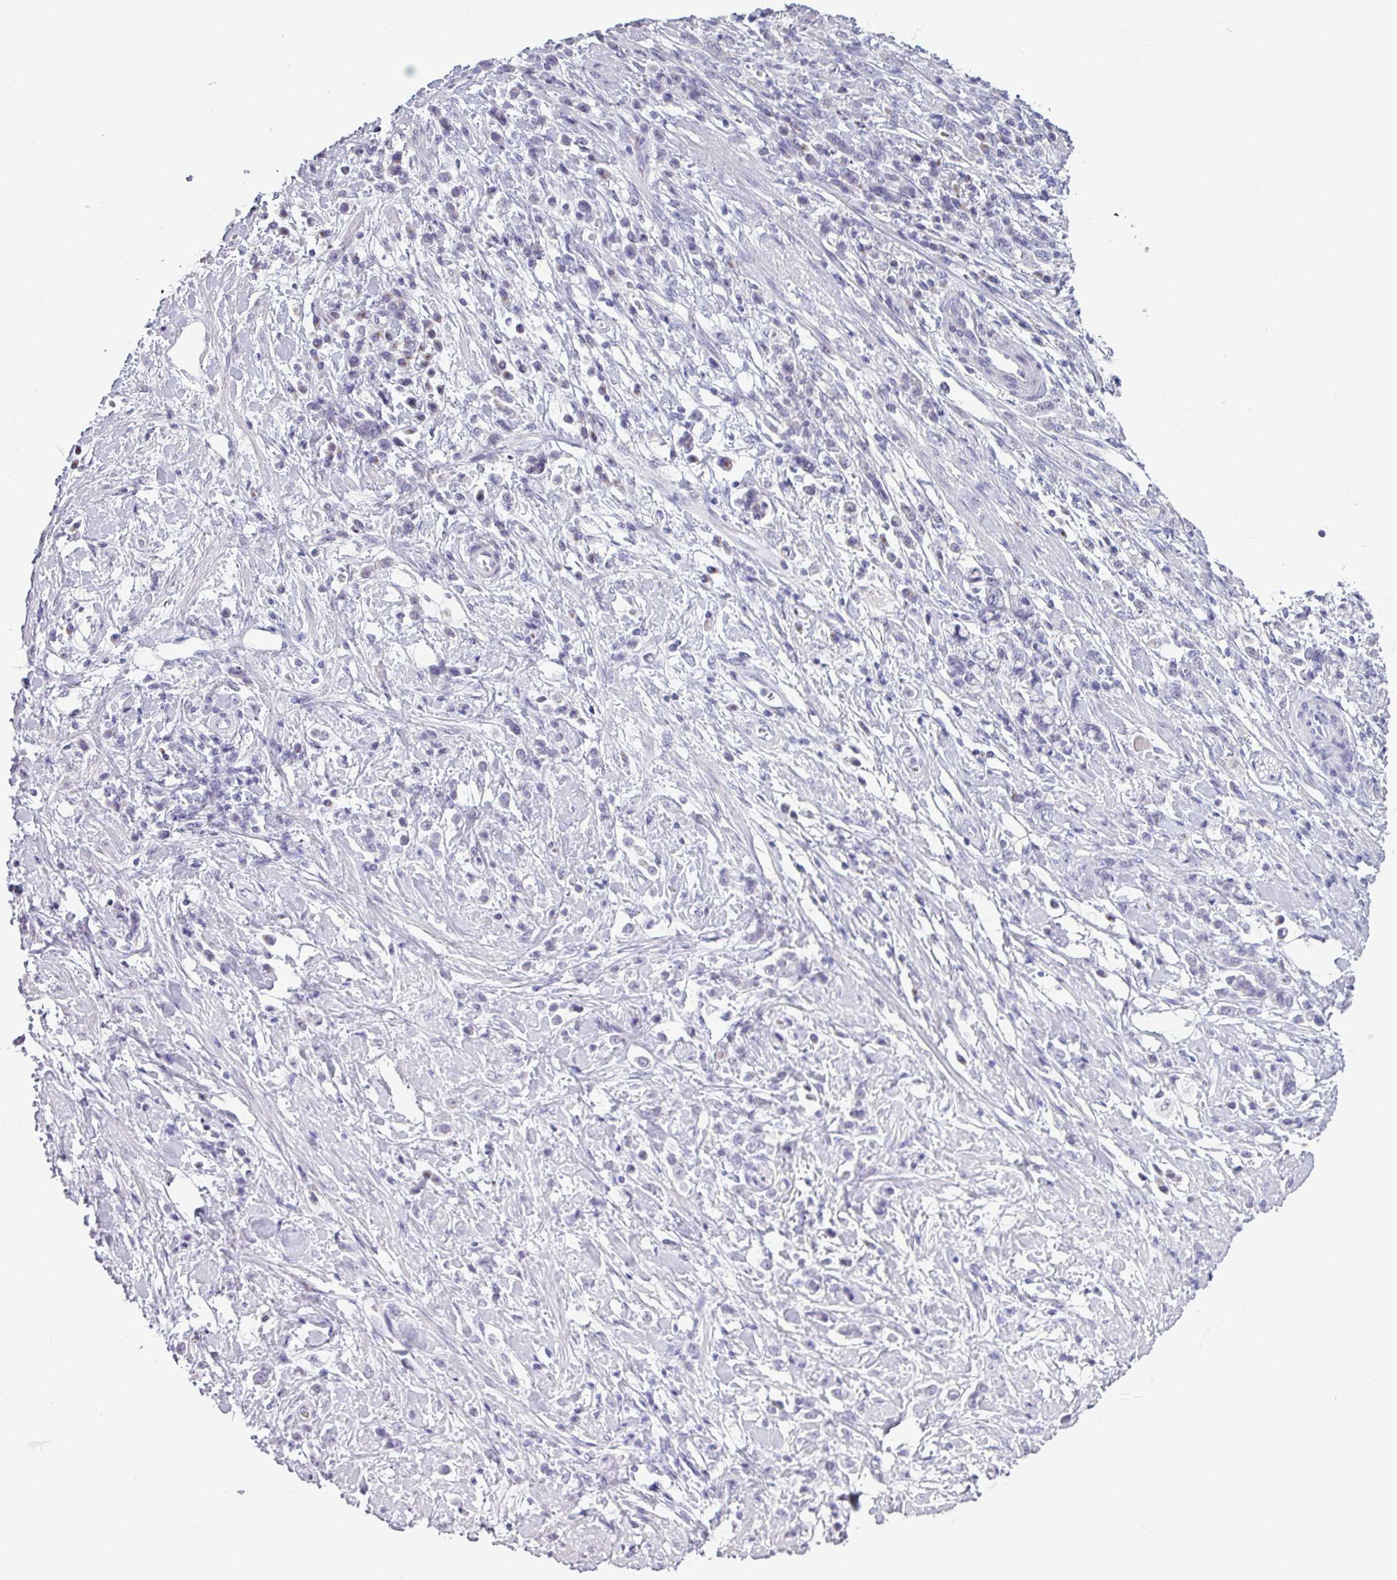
{"staining": {"intensity": "negative", "quantity": "none", "location": "none"}, "tissue": "stomach cancer", "cell_type": "Tumor cells", "image_type": "cancer", "snomed": [{"axis": "morphology", "description": "Adenocarcinoma, NOS"}, {"axis": "topography", "description": "Stomach"}], "caption": "This is a histopathology image of immunohistochemistry (IHC) staining of adenocarcinoma (stomach), which shows no positivity in tumor cells. The staining was performed using DAB (3,3'-diaminobenzidine) to visualize the protein expression in brown, while the nuclei were stained in blue with hematoxylin (Magnification: 20x).", "gene": "SLC26A9", "patient": {"sex": "female", "age": 60}}